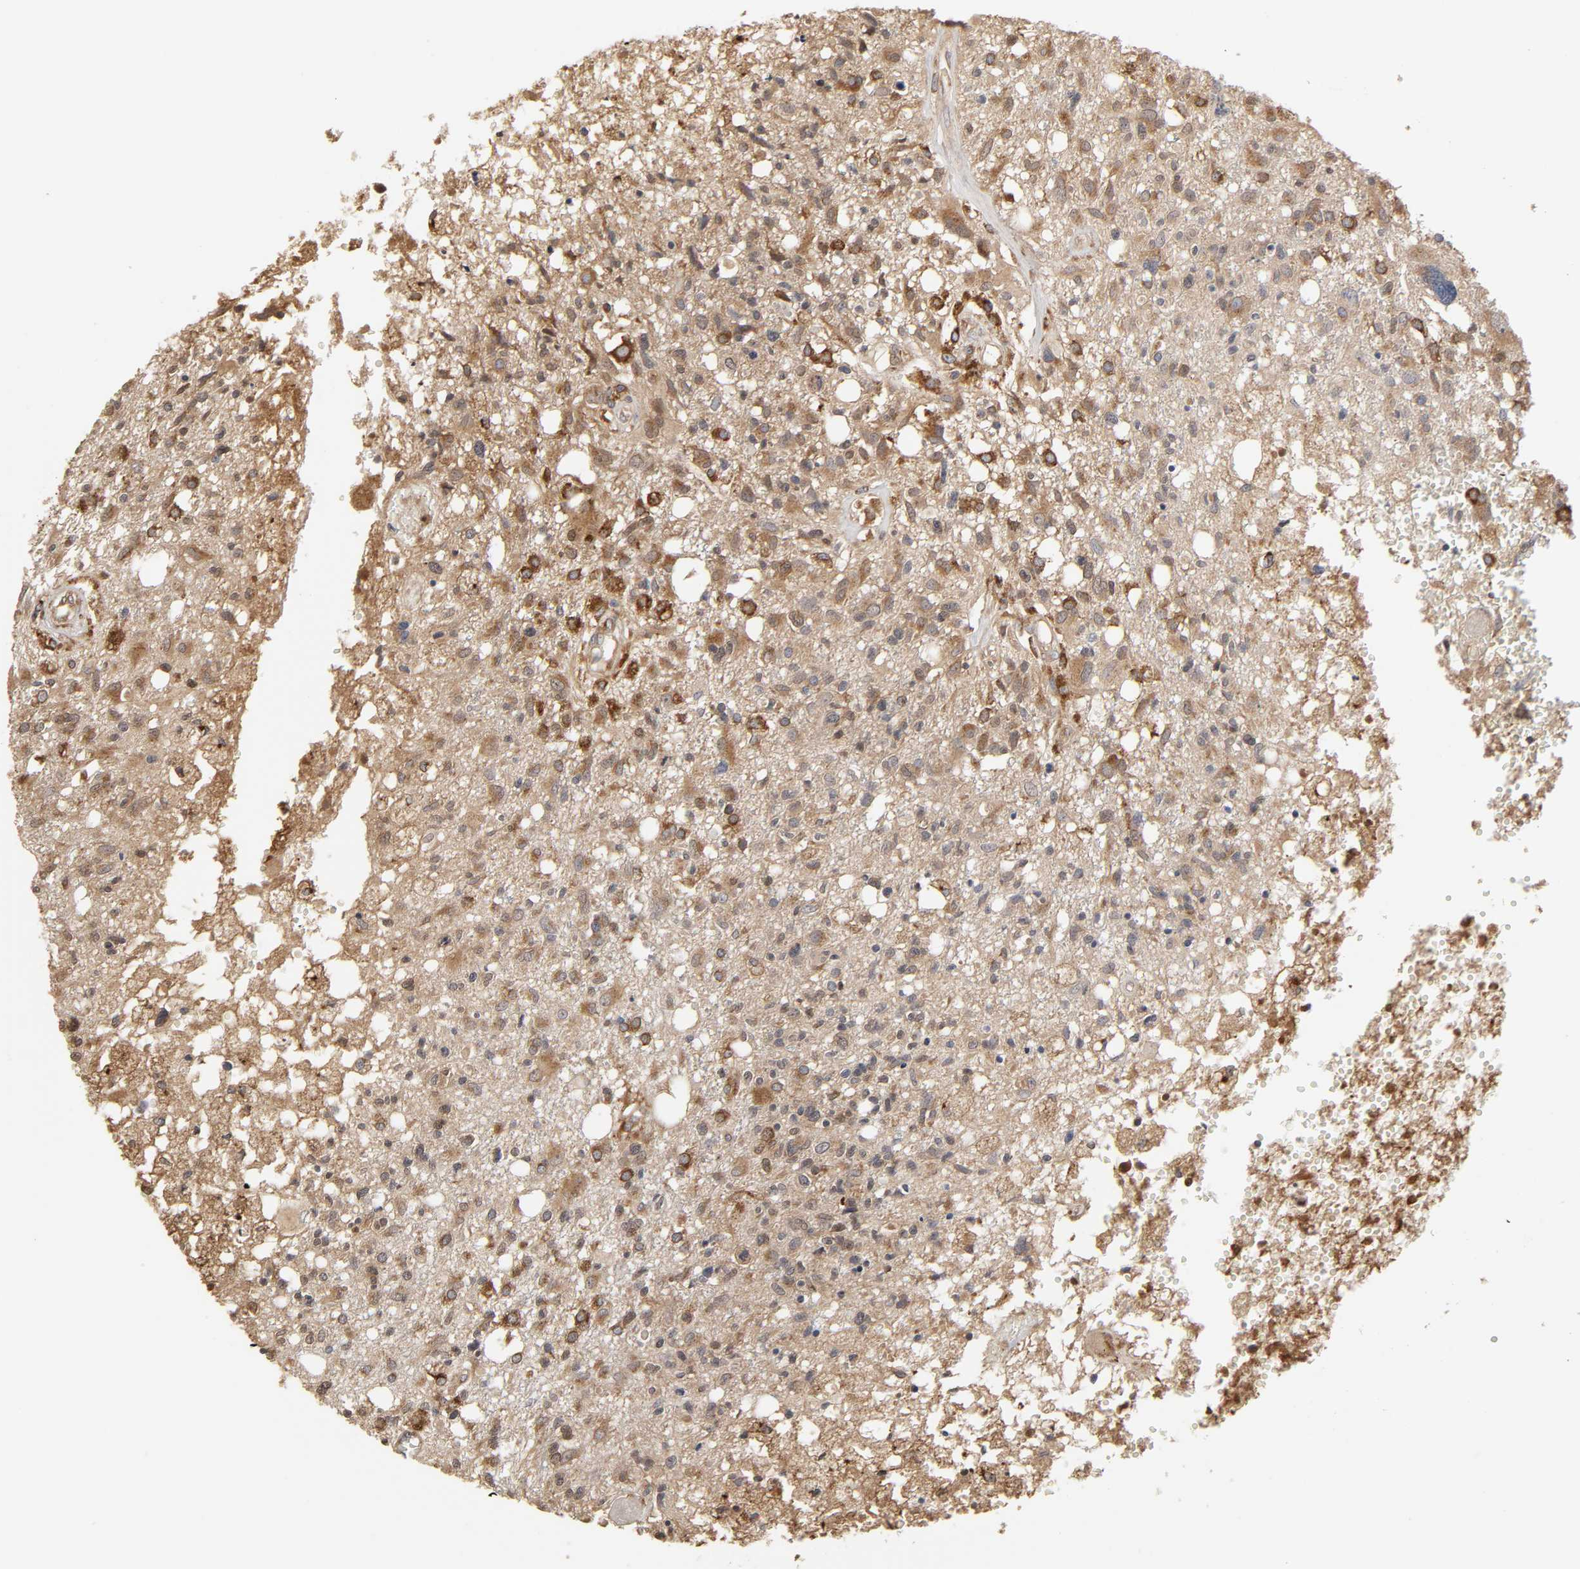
{"staining": {"intensity": "moderate", "quantity": ">75%", "location": "cytoplasmic/membranous"}, "tissue": "glioma", "cell_type": "Tumor cells", "image_type": "cancer", "snomed": [{"axis": "morphology", "description": "Glioma, malignant, High grade"}, {"axis": "topography", "description": "Cerebral cortex"}], "caption": "IHC (DAB (3,3'-diaminobenzidine)) staining of glioma demonstrates moderate cytoplasmic/membranous protein positivity in approximately >75% of tumor cells.", "gene": "GNPTG", "patient": {"sex": "male", "age": 76}}